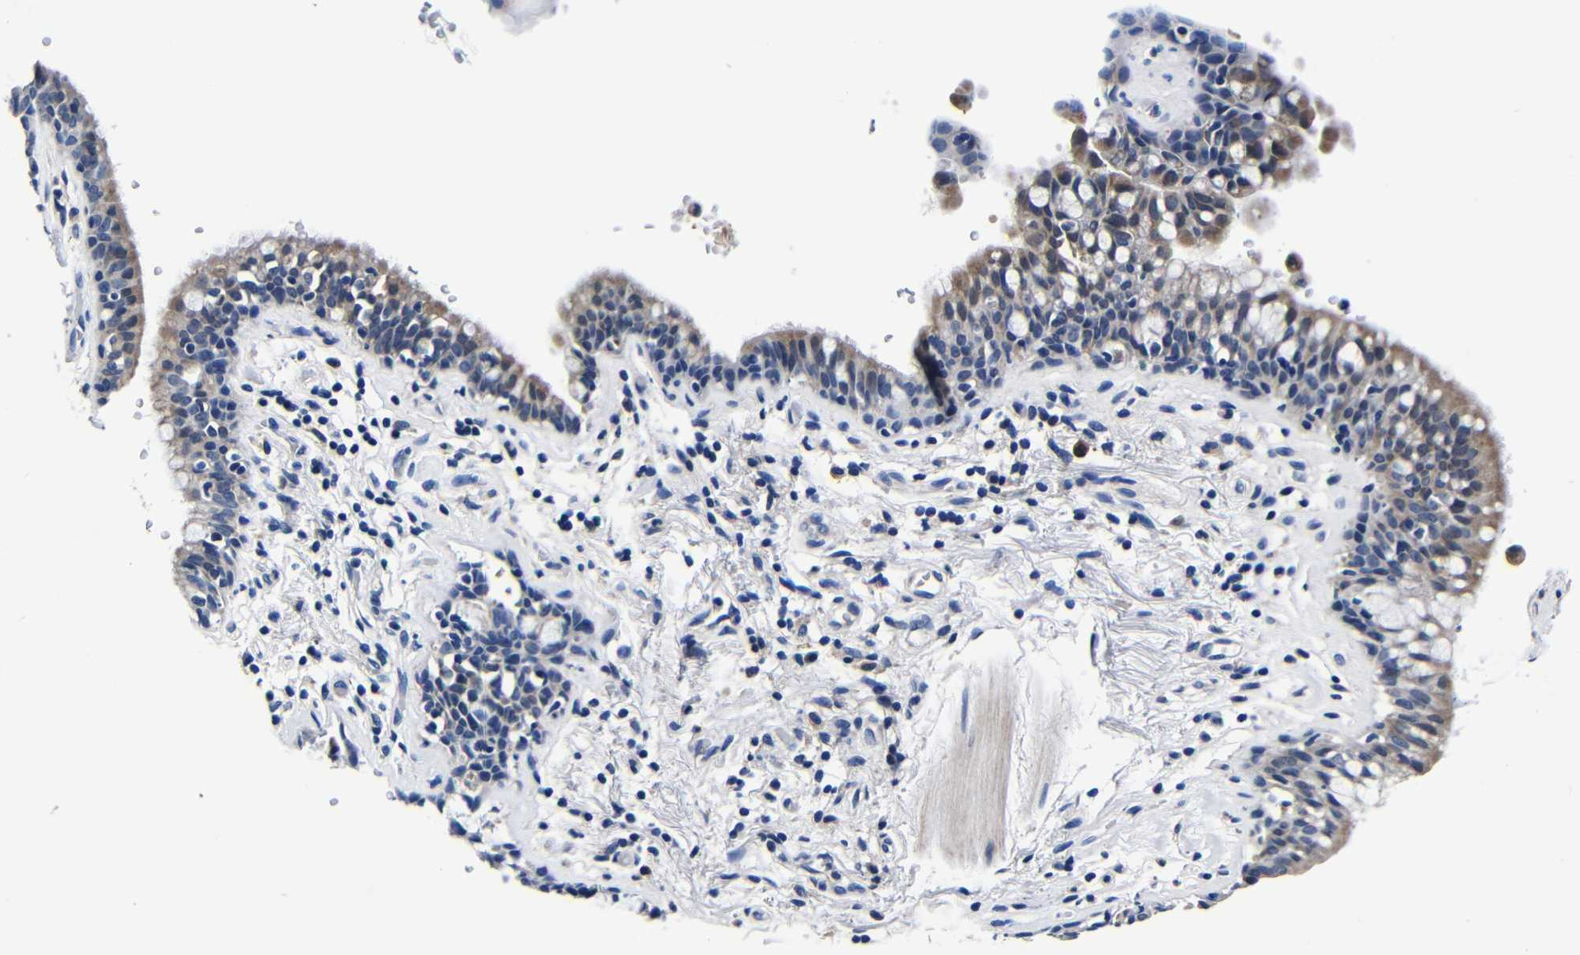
{"staining": {"intensity": "moderate", "quantity": ">75%", "location": "cytoplasmic/membranous"}, "tissue": "bronchus", "cell_type": "Respiratory epithelial cells", "image_type": "normal", "snomed": [{"axis": "morphology", "description": "Normal tissue, NOS"}, {"axis": "topography", "description": "Cartilage tissue"}, {"axis": "topography", "description": "Bronchus"}], "caption": "A micrograph of human bronchus stained for a protein displays moderate cytoplasmic/membranous brown staining in respiratory epithelial cells.", "gene": "DEPP1", "patient": {"sex": "female", "age": 53}}